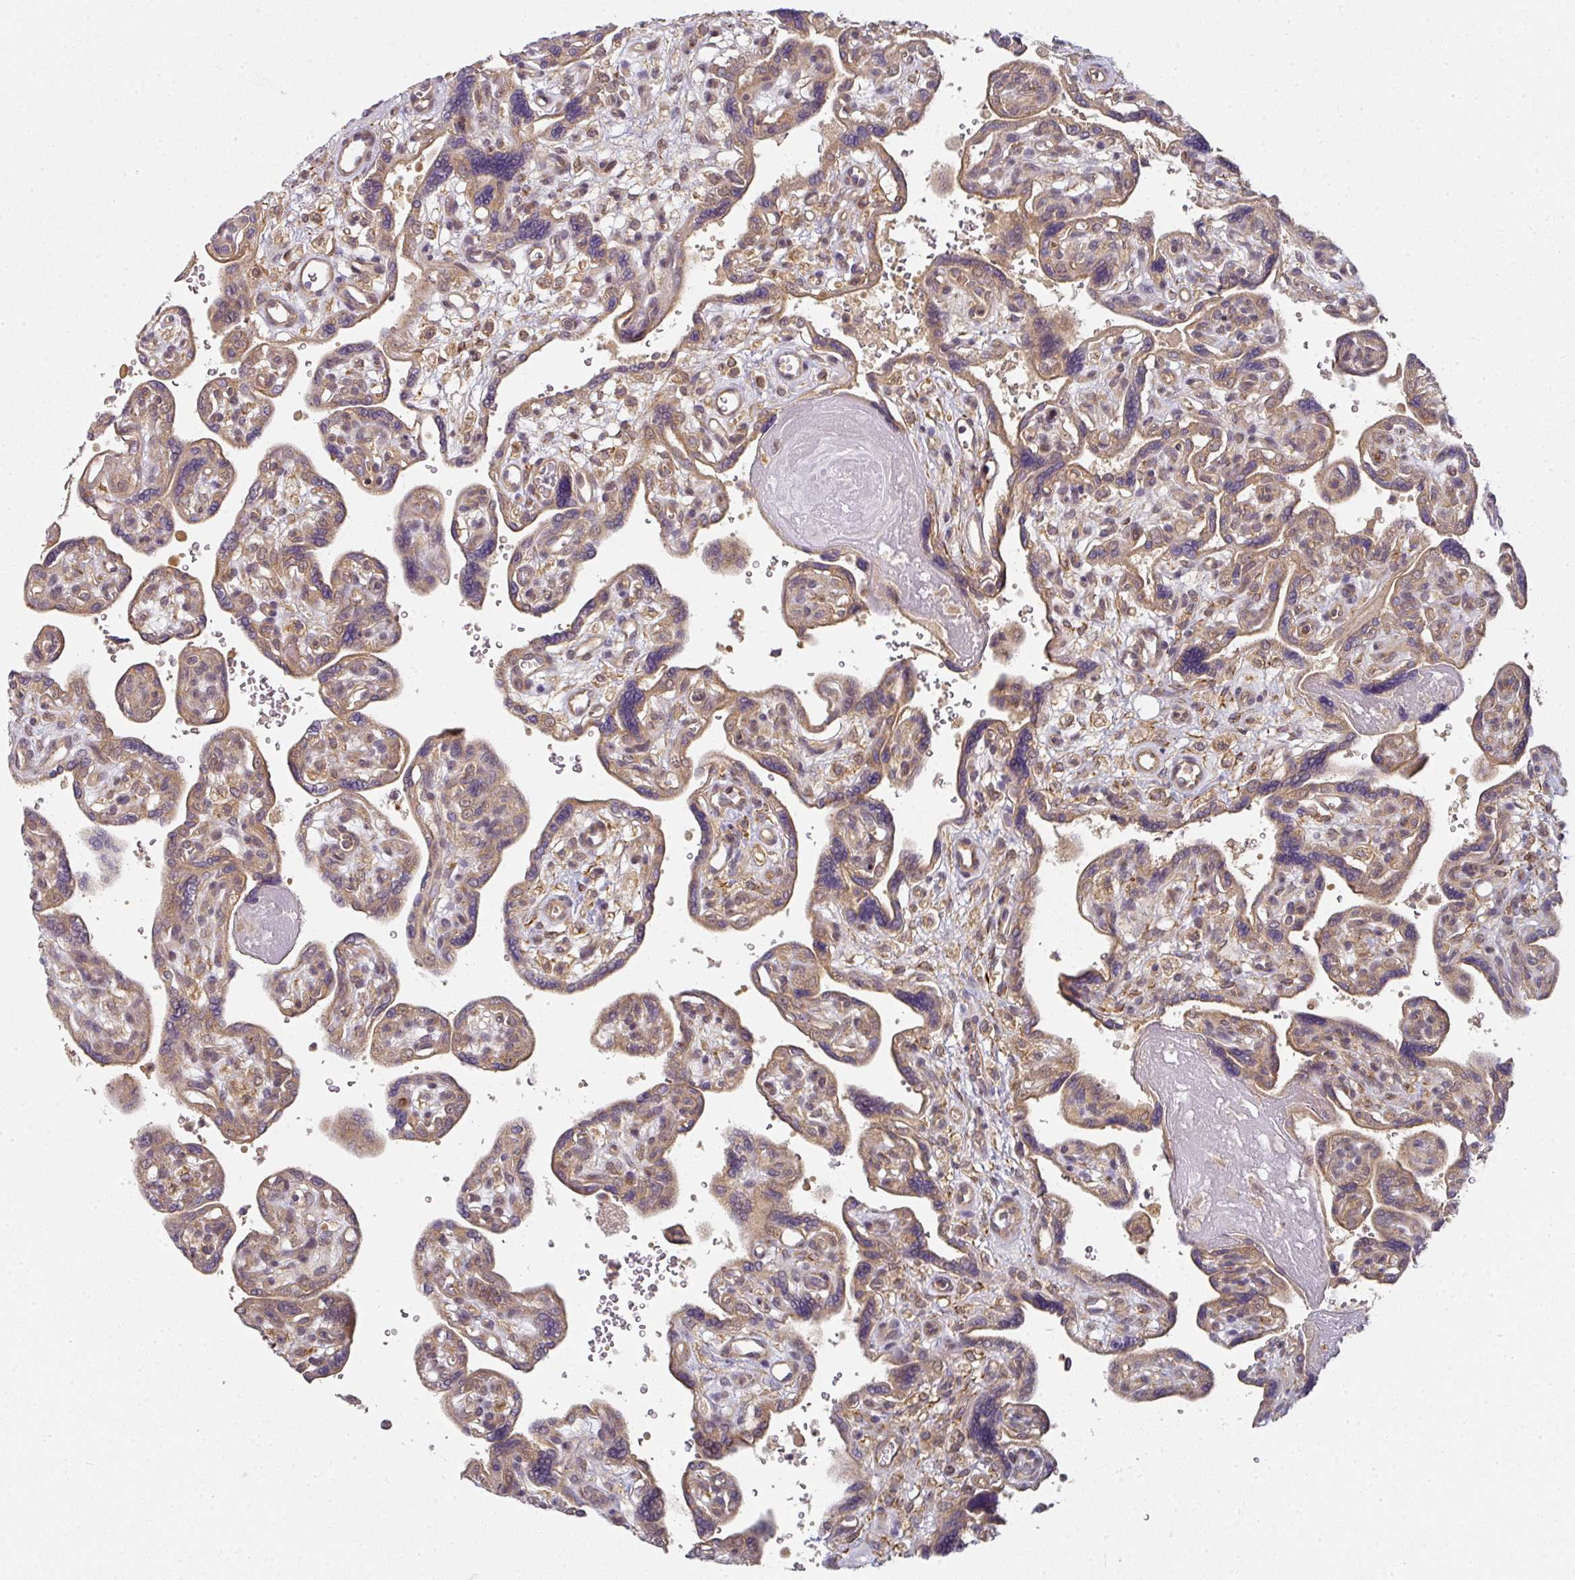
{"staining": {"intensity": "moderate", "quantity": ">75%", "location": "cytoplasmic/membranous"}, "tissue": "placenta", "cell_type": "Decidual cells", "image_type": "normal", "snomed": [{"axis": "morphology", "description": "Normal tissue, NOS"}, {"axis": "topography", "description": "Placenta"}], "caption": "Protein expression analysis of normal placenta demonstrates moderate cytoplasmic/membranous staining in about >75% of decidual cells.", "gene": "MAP2K2", "patient": {"sex": "female", "age": 39}}